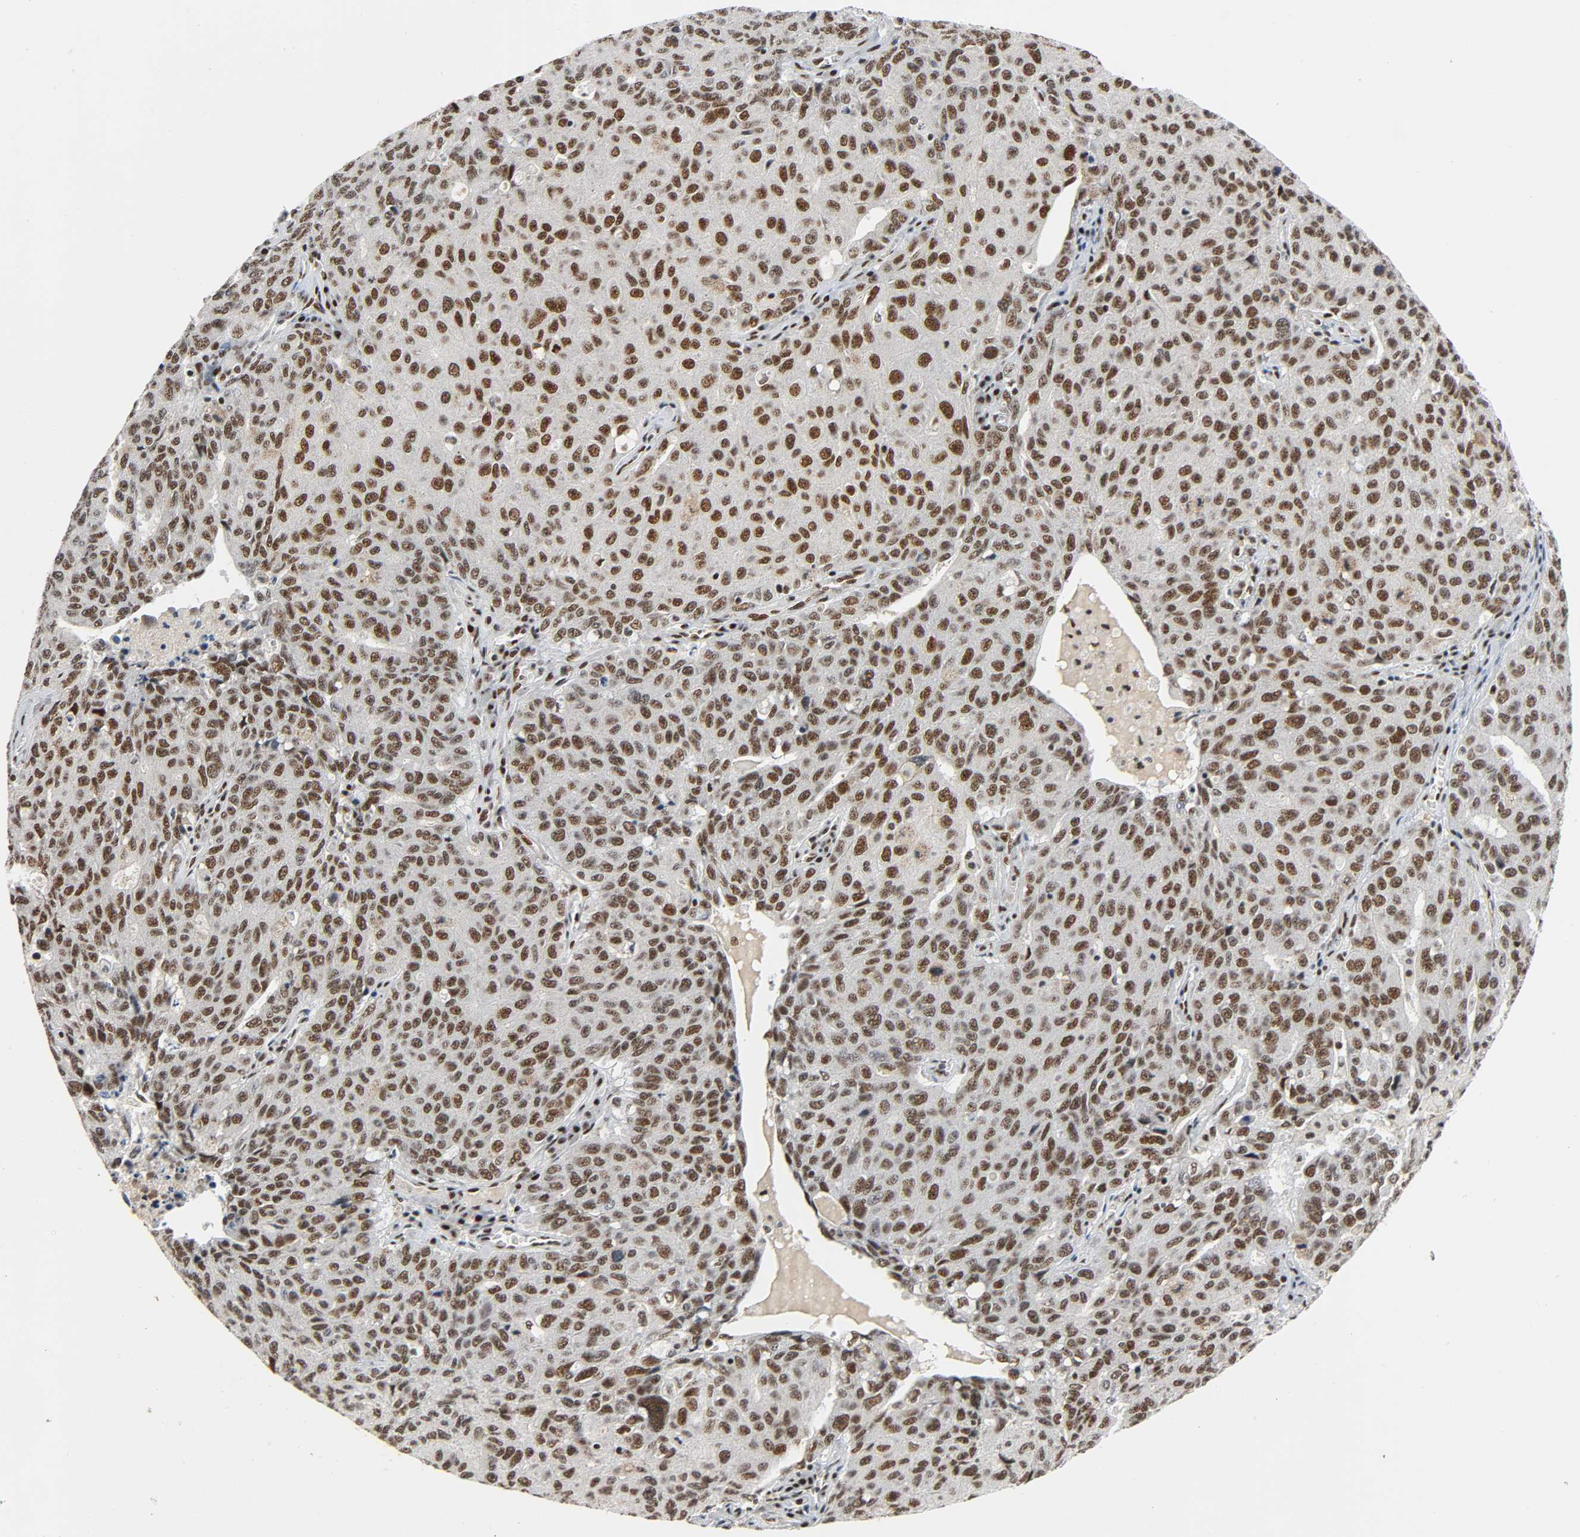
{"staining": {"intensity": "strong", "quantity": ">75%", "location": "nuclear"}, "tissue": "ovarian cancer", "cell_type": "Tumor cells", "image_type": "cancer", "snomed": [{"axis": "morphology", "description": "Carcinoma, endometroid"}, {"axis": "topography", "description": "Ovary"}], "caption": "Ovarian endometroid carcinoma stained with DAB (3,3'-diaminobenzidine) immunohistochemistry (IHC) shows high levels of strong nuclear positivity in approximately >75% of tumor cells.", "gene": "CDK9", "patient": {"sex": "female", "age": 62}}